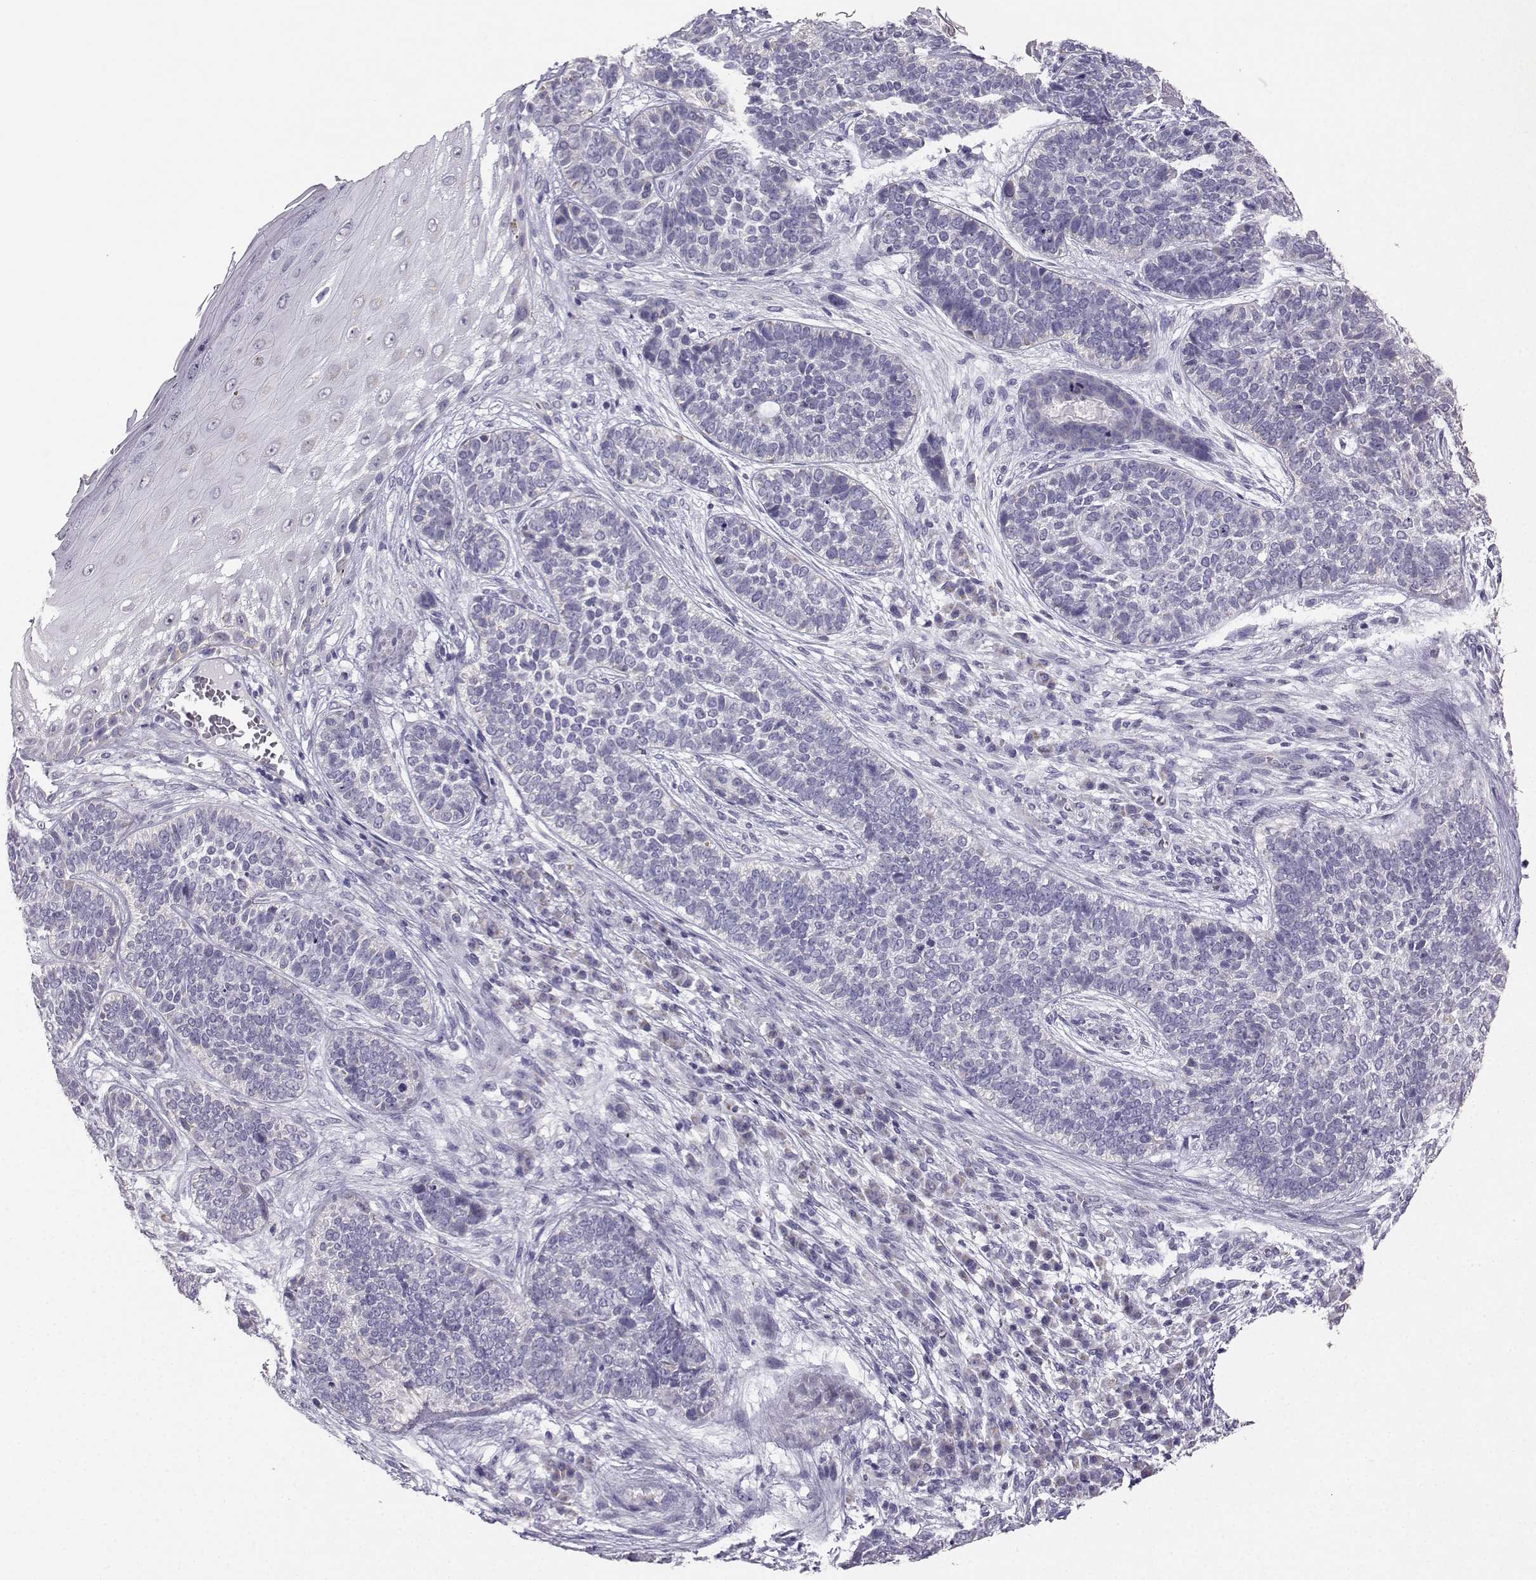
{"staining": {"intensity": "negative", "quantity": "none", "location": "none"}, "tissue": "skin cancer", "cell_type": "Tumor cells", "image_type": "cancer", "snomed": [{"axis": "morphology", "description": "Basal cell carcinoma"}, {"axis": "topography", "description": "Skin"}], "caption": "Immunohistochemistry (IHC) image of neoplastic tissue: human skin basal cell carcinoma stained with DAB (3,3'-diaminobenzidine) shows no significant protein staining in tumor cells.", "gene": "AVP", "patient": {"sex": "female", "age": 69}}